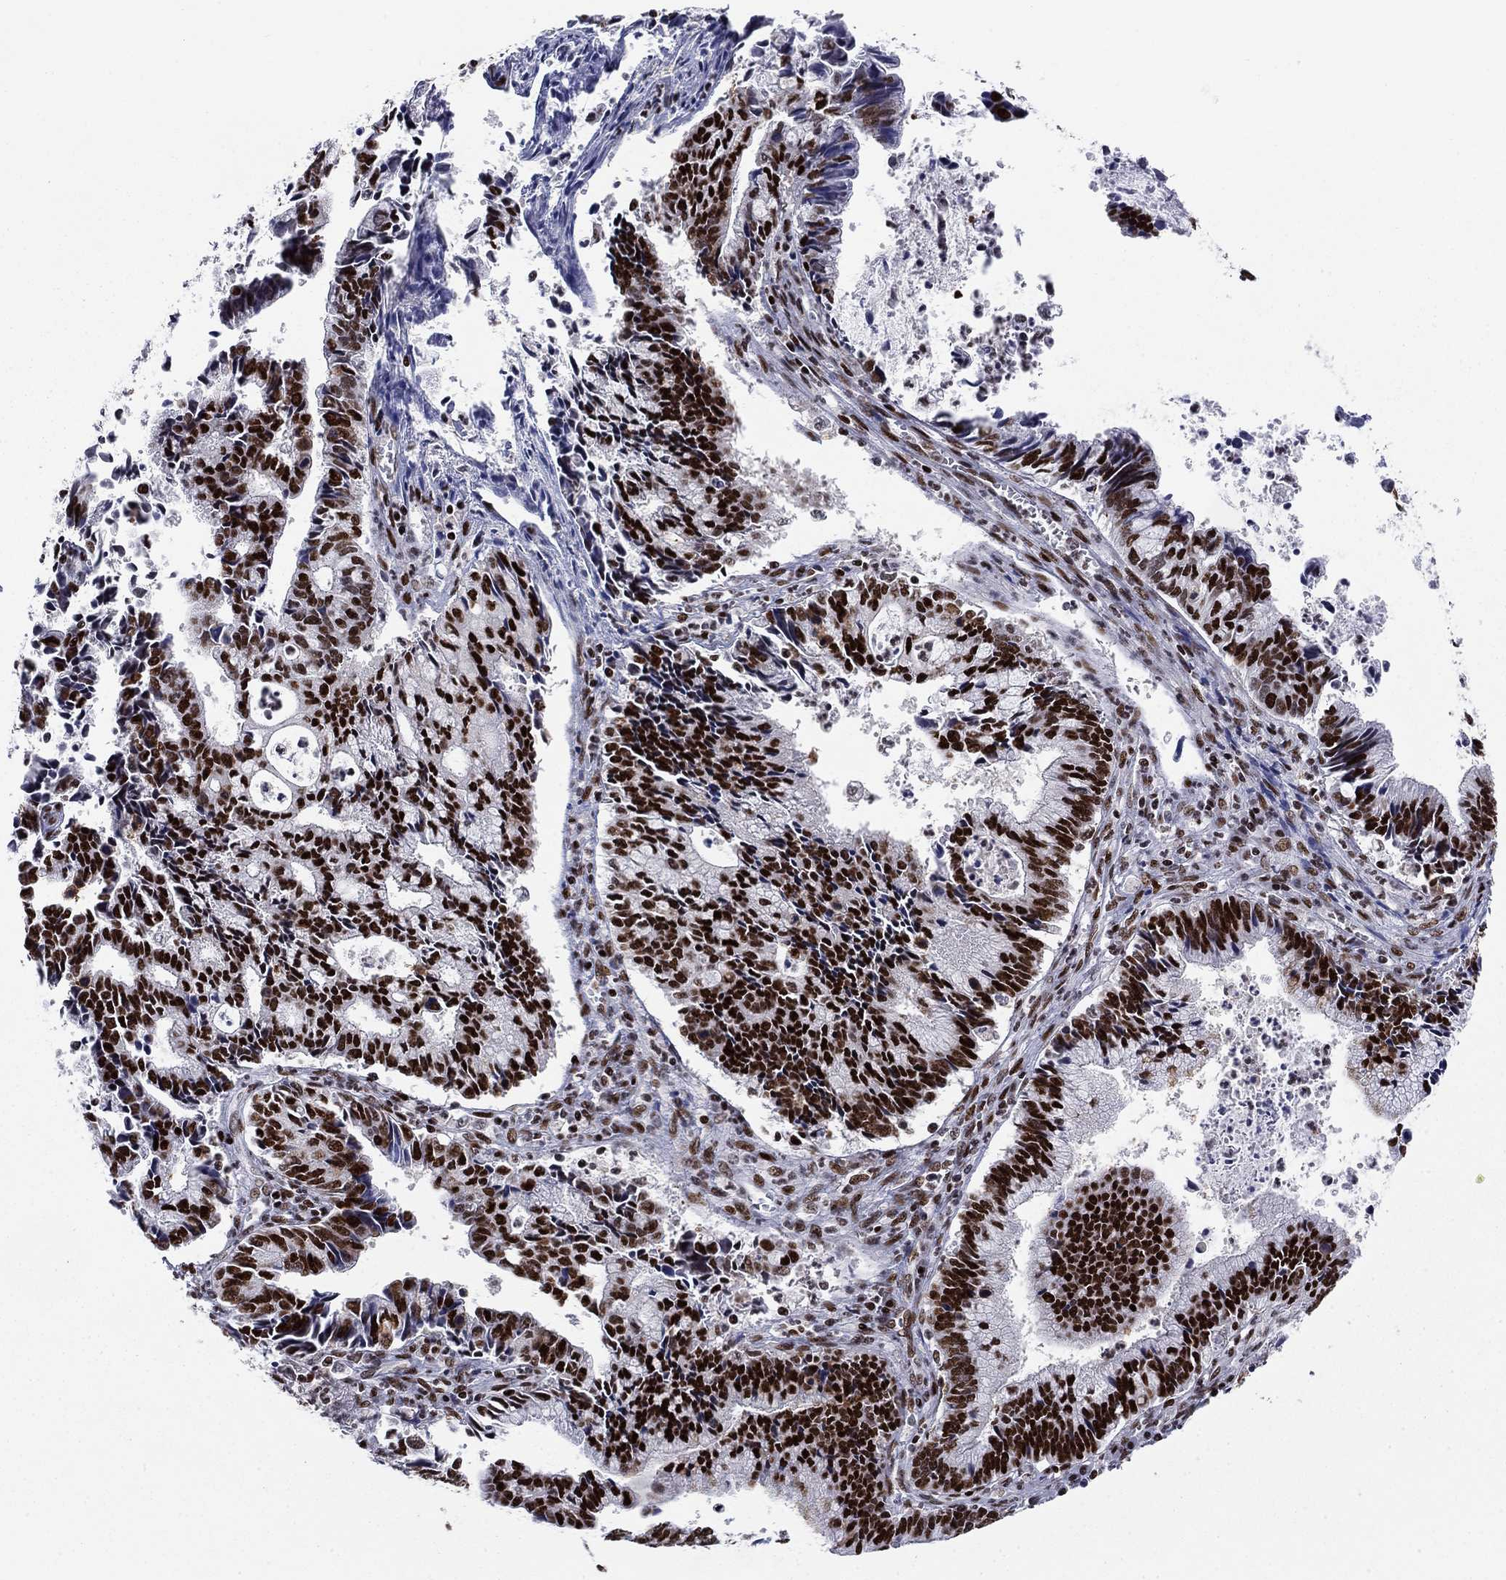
{"staining": {"intensity": "strong", "quantity": ">75%", "location": "nuclear"}, "tissue": "cervical cancer", "cell_type": "Tumor cells", "image_type": "cancer", "snomed": [{"axis": "morphology", "description": "Adenocarcinoma, NOS"}, {"axis": "topography", "description": "Cervix"}], "caption": "IHC image of neoplastic tissue: human cervical cancer stained using immunohistochemistry shows high levels of strong protein expression localized specifically in the nuclear of tumor cells, appearing as a nuclear brown color.", "gene": "RPRD1B", "patient": {"sex": "female", "age": 42}}